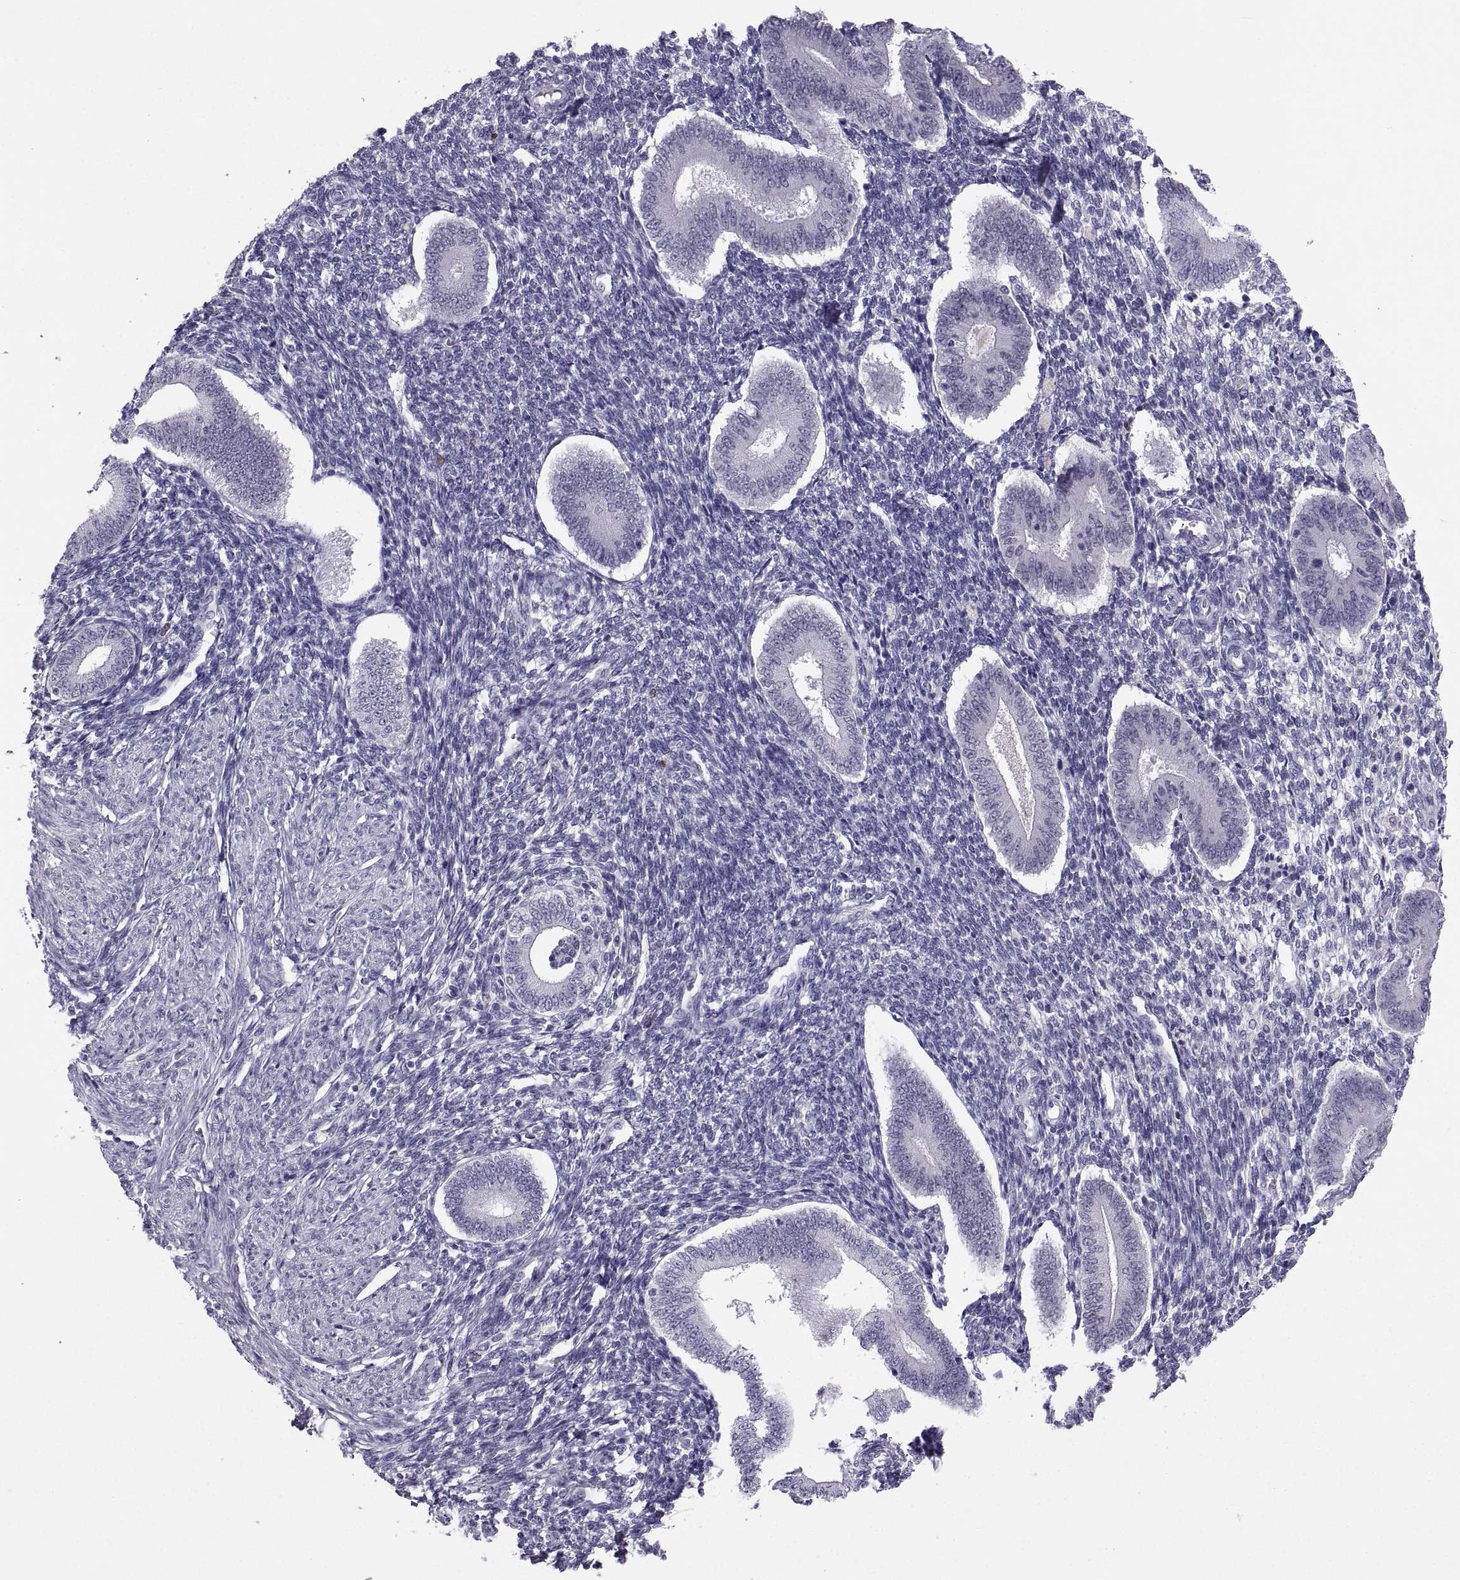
{"staining": {"intensity": "negative", "quantity": "none", "location": "none"}, "tissue": "endometrium", "cell_type": "Cells in endometrial stroma", "image_type": "normal", "snomed": [{"axis": "morphology", "description": "Normal tissue, NOS"}, {"axis": "topography", "description": "Endometrium"}], "caption": "Image shows no protein expression in cells in endometrial stroma of normal endometrium.", "gene": "SOX21", "patient": {"sex": "female", "age": 40}}